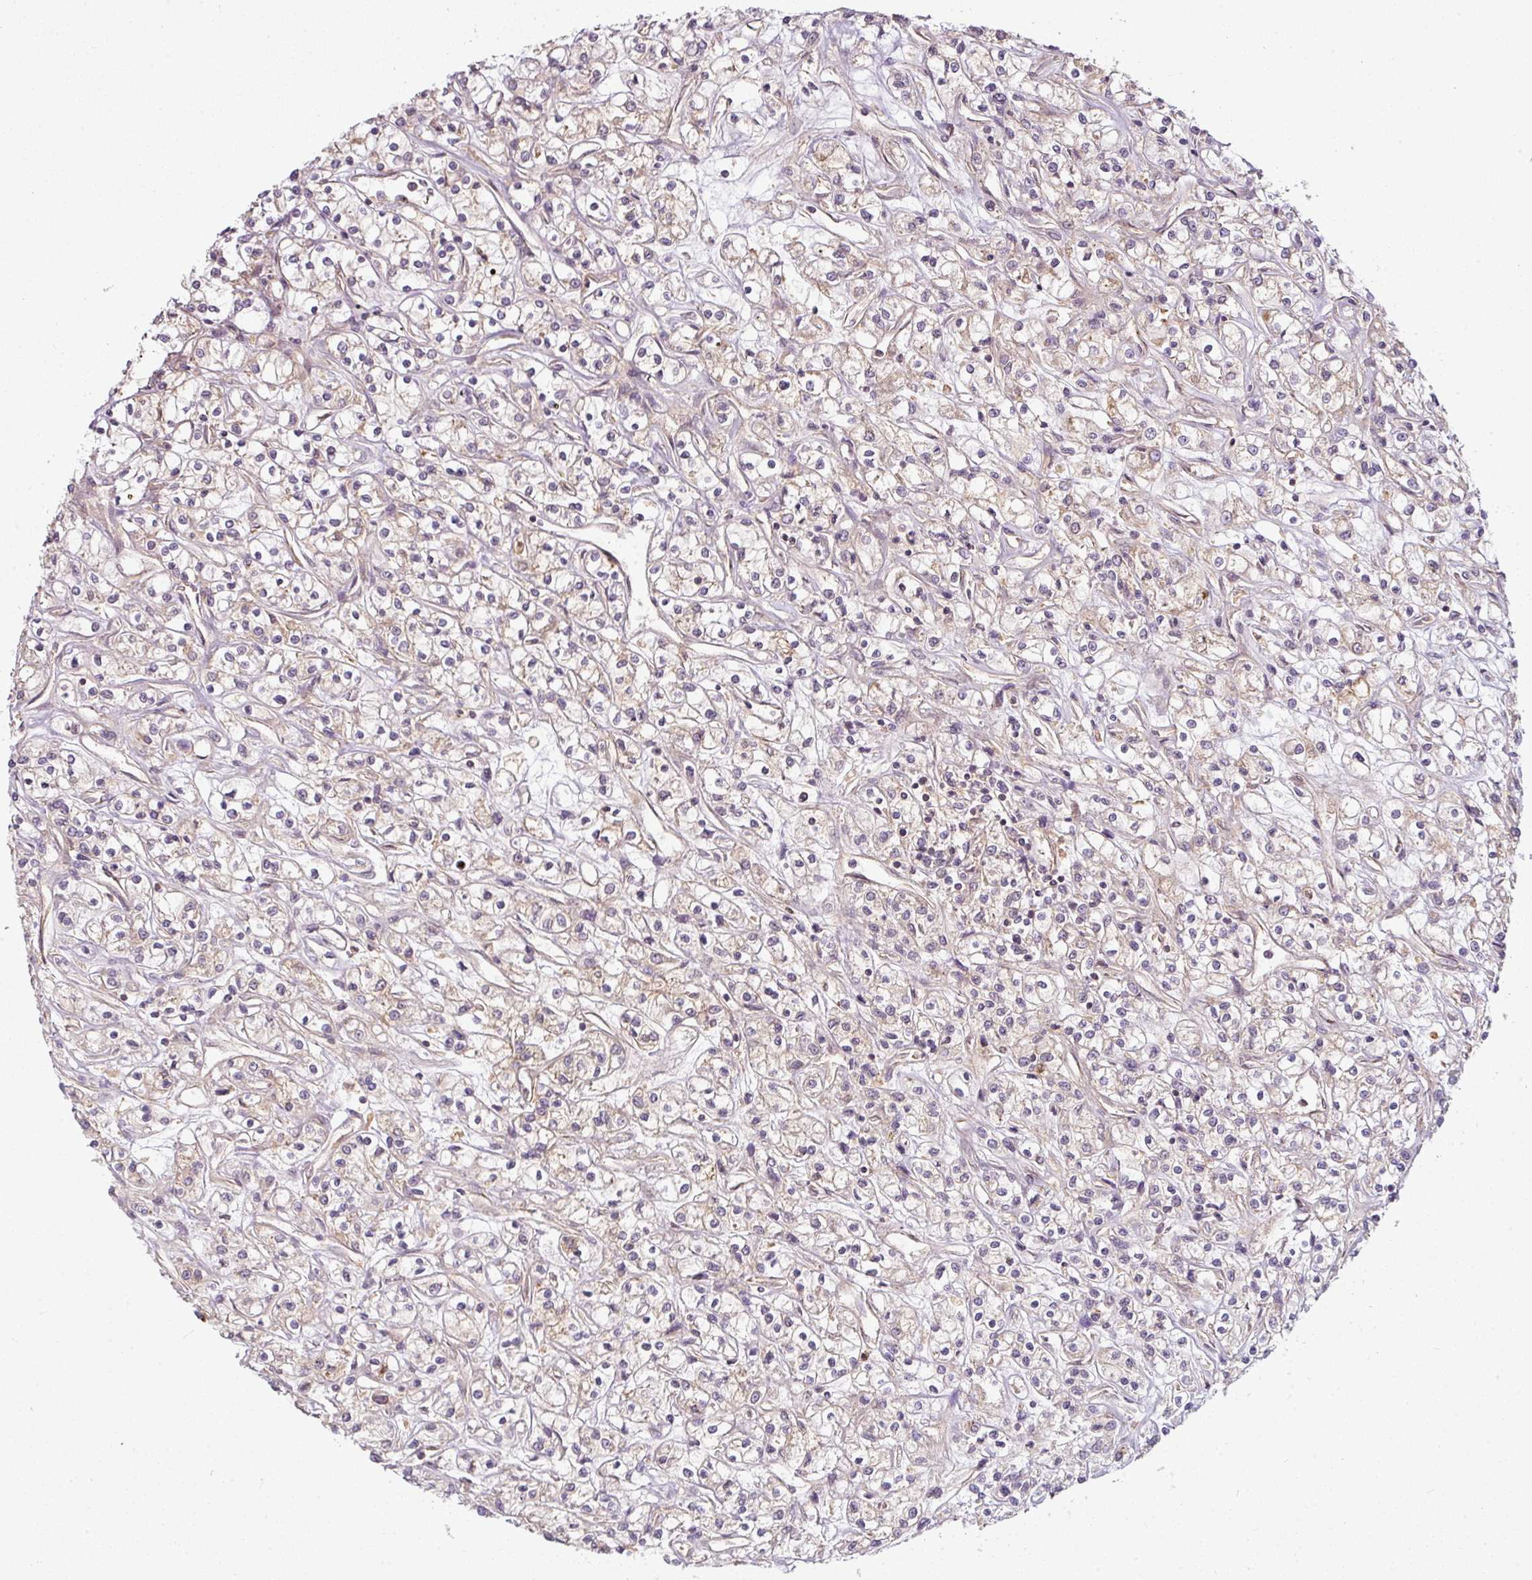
{"staining": {"intensity": "weak", "quantity": "25%-75%", "location": "cytoplasmic/membranous"}, "tissue": "renal cancer", "cell_type": "Tumor cells", "image_type": "cancer", "snomed": [{"axis": "morphology", "description": "Adenocarcinoma, NOS"}, {"axis": "topography", "description": "Kidney"}], "caption": "An immunohistochemistry (IHC) histopathology image of tumor tissue is shown. Protein staining in brown shows weak cytoplasmic/membranous positivity in adenocarcinoma (renal) within tumor cells. Nuclei are stained in blue.", "gene": "RNF31", "patient": {"sex": "female", "age": 59}}